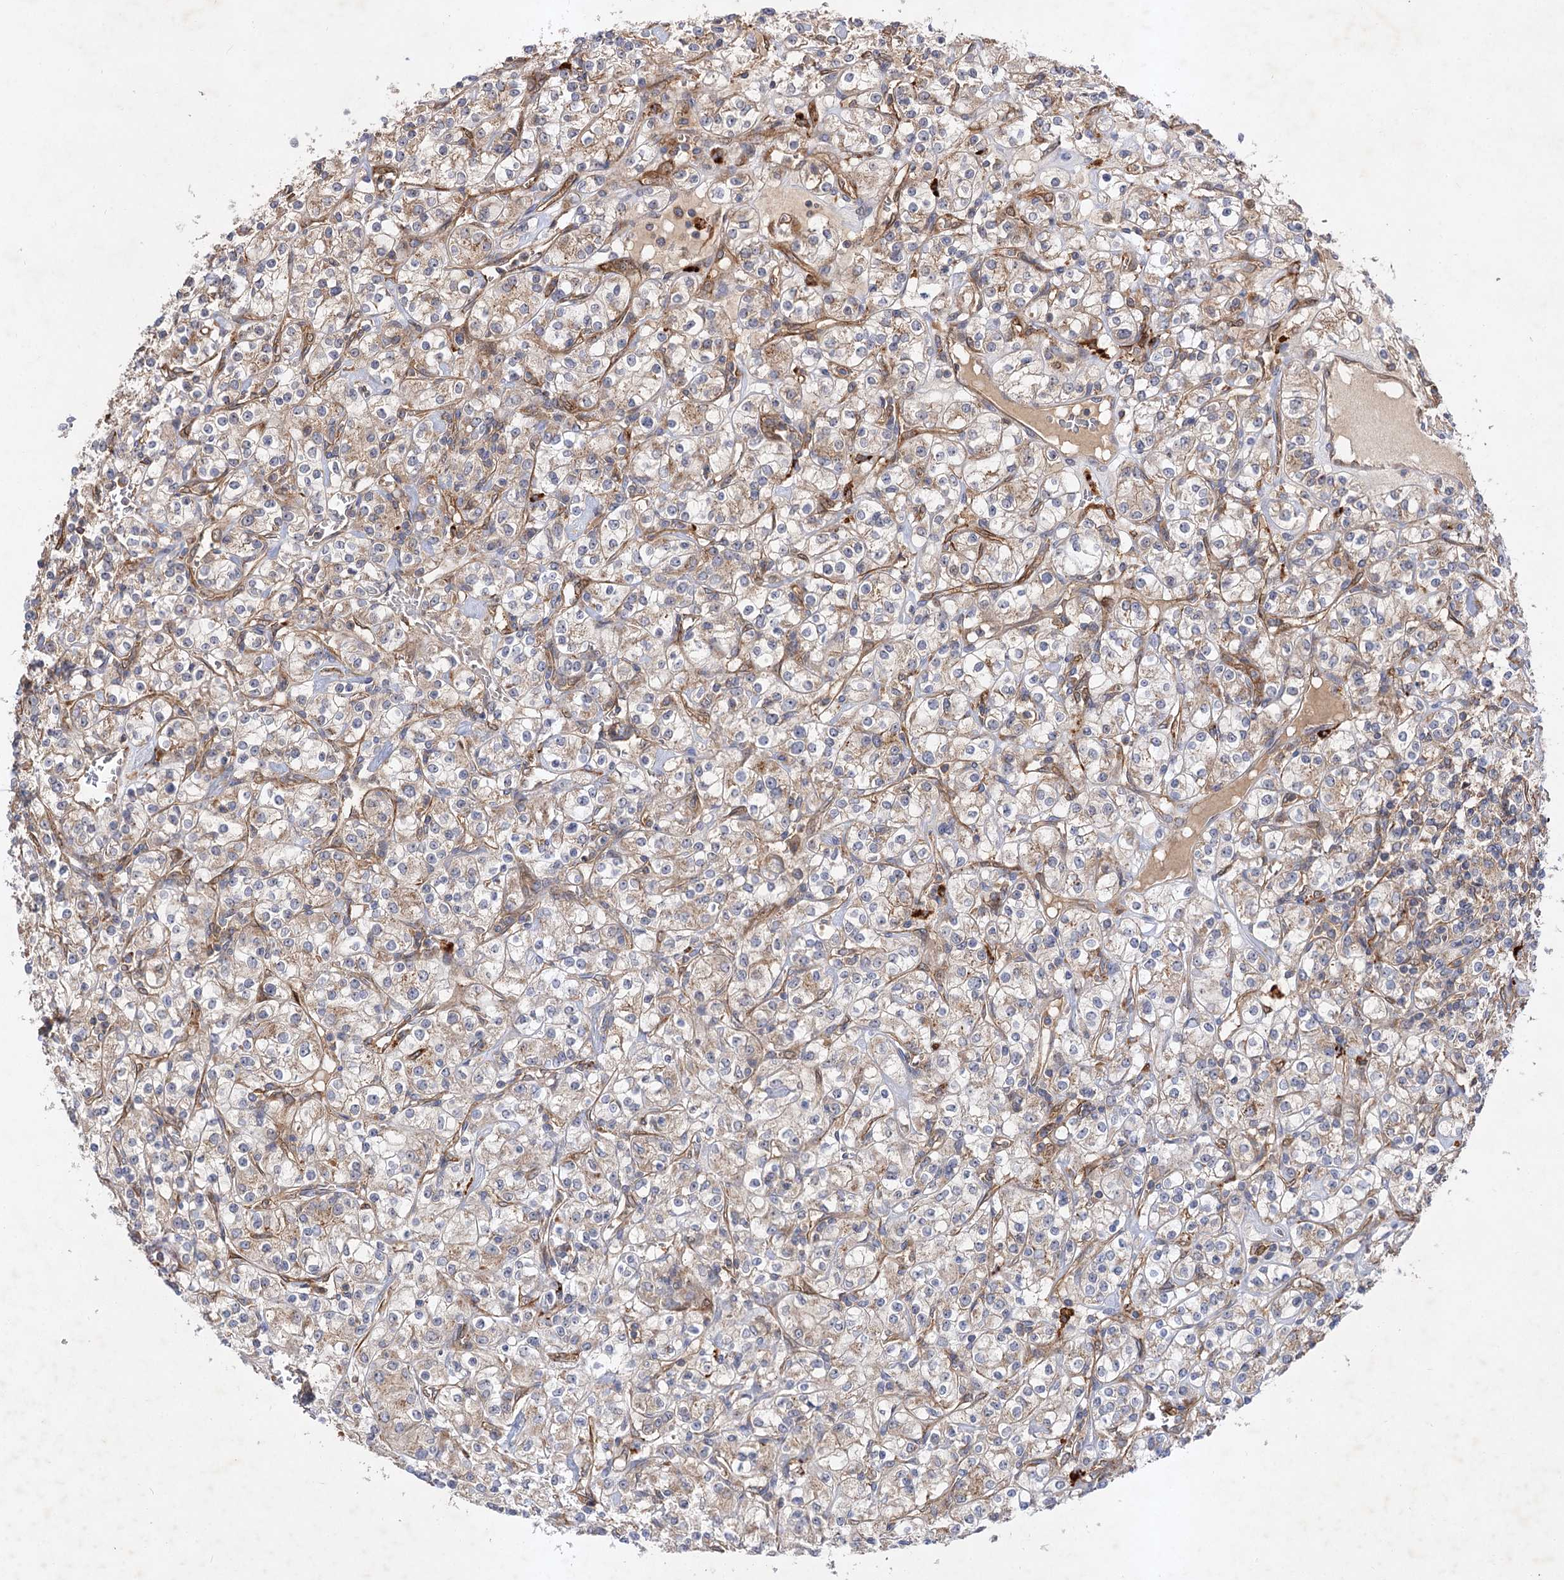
{"staining": {"intensity": "weak", "quantity": "25%-75%", "location": "cytoplasmic/membranous"}, "tissue": "renal cancer", "cell_type": "Tumor cells", "image_type": "cancer", "snomed": [{"axis": "morphology", "description": "Adenocarcinoma, NOS"}, {"axis": "topography", "description": "Kidney"}], "caption": "Renal adenocarcinoma stained with immunohistochemistry displays weak cytoplasmic/membranous staining in approximately 25%-75% of tumor cells. (DAB (3,3'-diaminobenzidine) IHC with brightfield microscopy, high magnification).", "gene": "PATL1", "patient": {"sex": "male", "age": 77}}